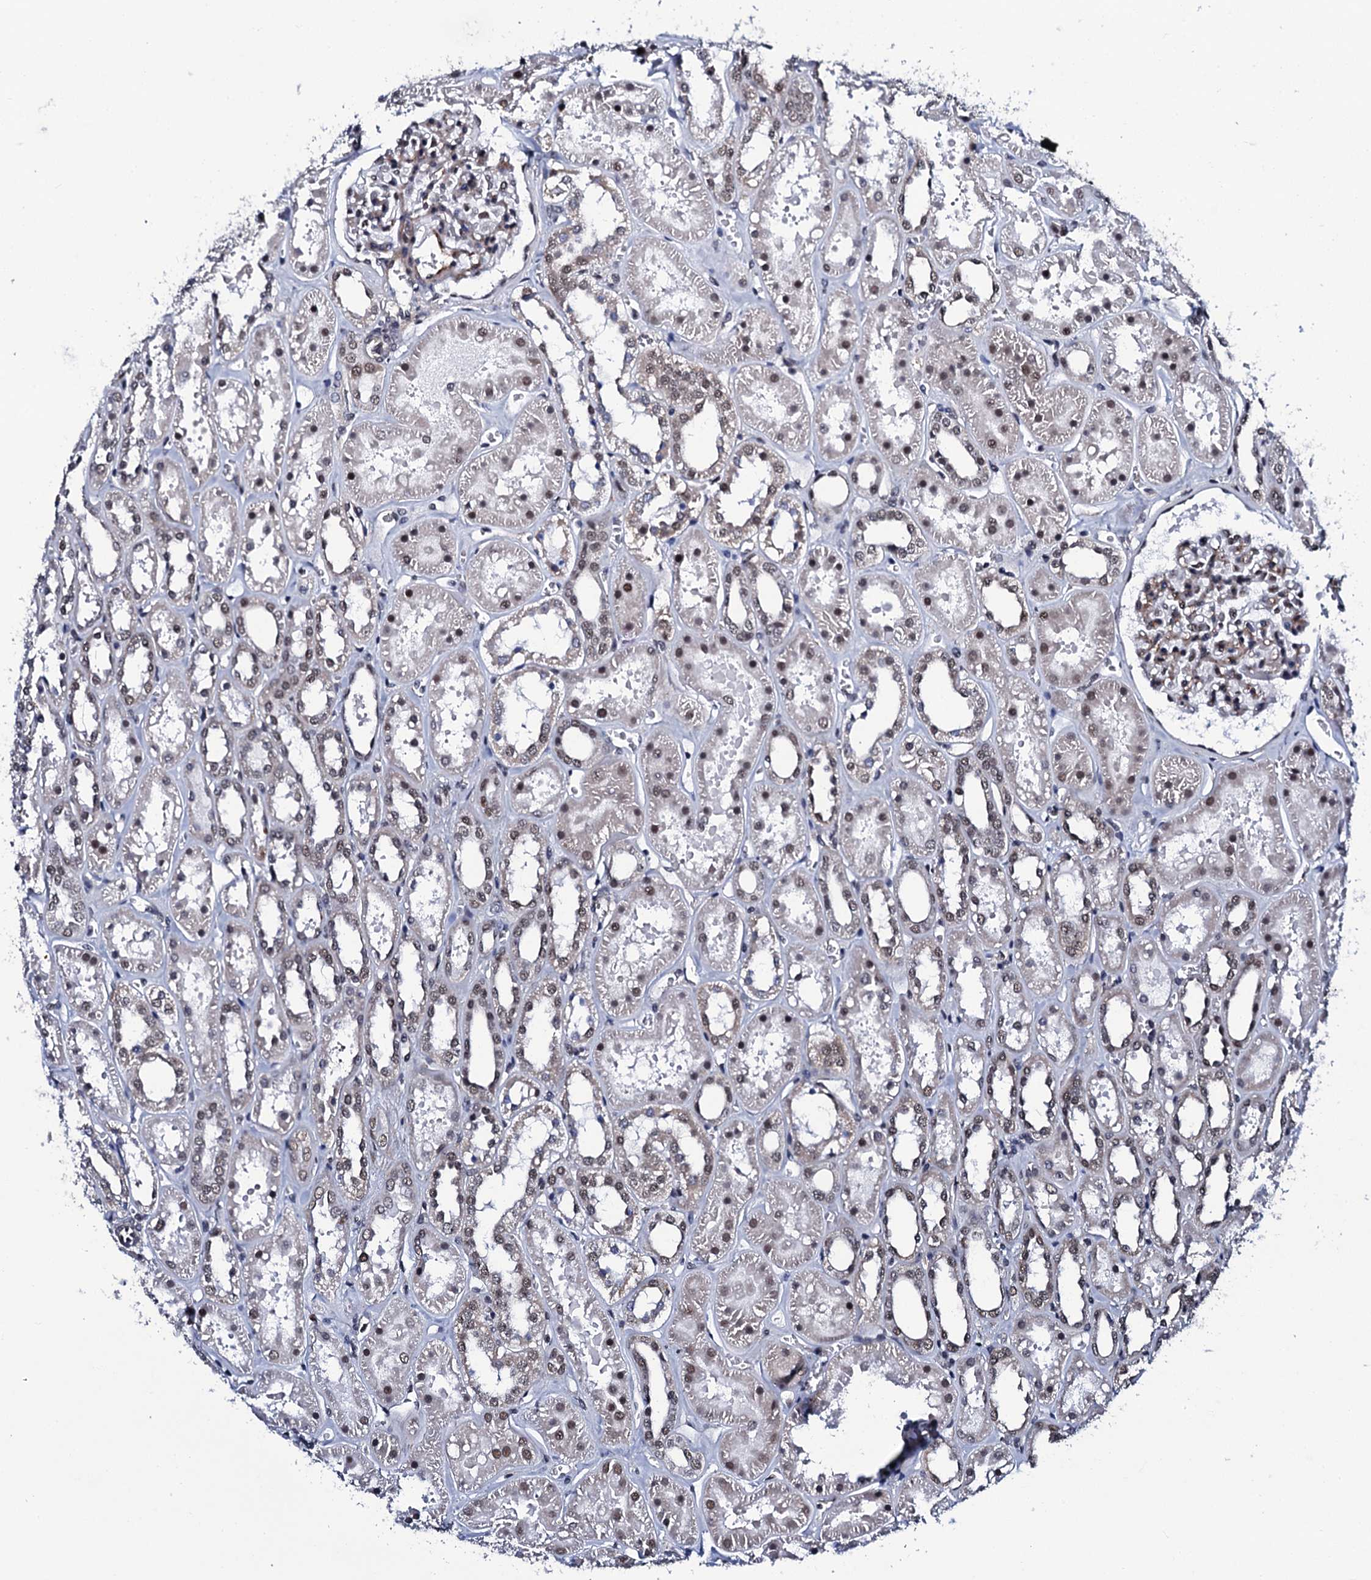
{"staining": {"intensity": "moderate", "quantity": "25%-75%", "location": "nuclear"}, "tissue": "kidney", "cell_type": "Cells in glomeruli", "image_type": "normal", "snomed": [{"axis": "morphology", "description": "Normal tissue, NOS"}, {"axis": "topography", "description": "Kidney"}], "caption": "This image exhibits immunohistochemistry (IHC) staining of benign kidney, with medium moderate nuclear expression in approximately 25%-75% of cells in glomeruli.", "gene": "CWC15", "patient": {"sex": "female", "age": 41}}